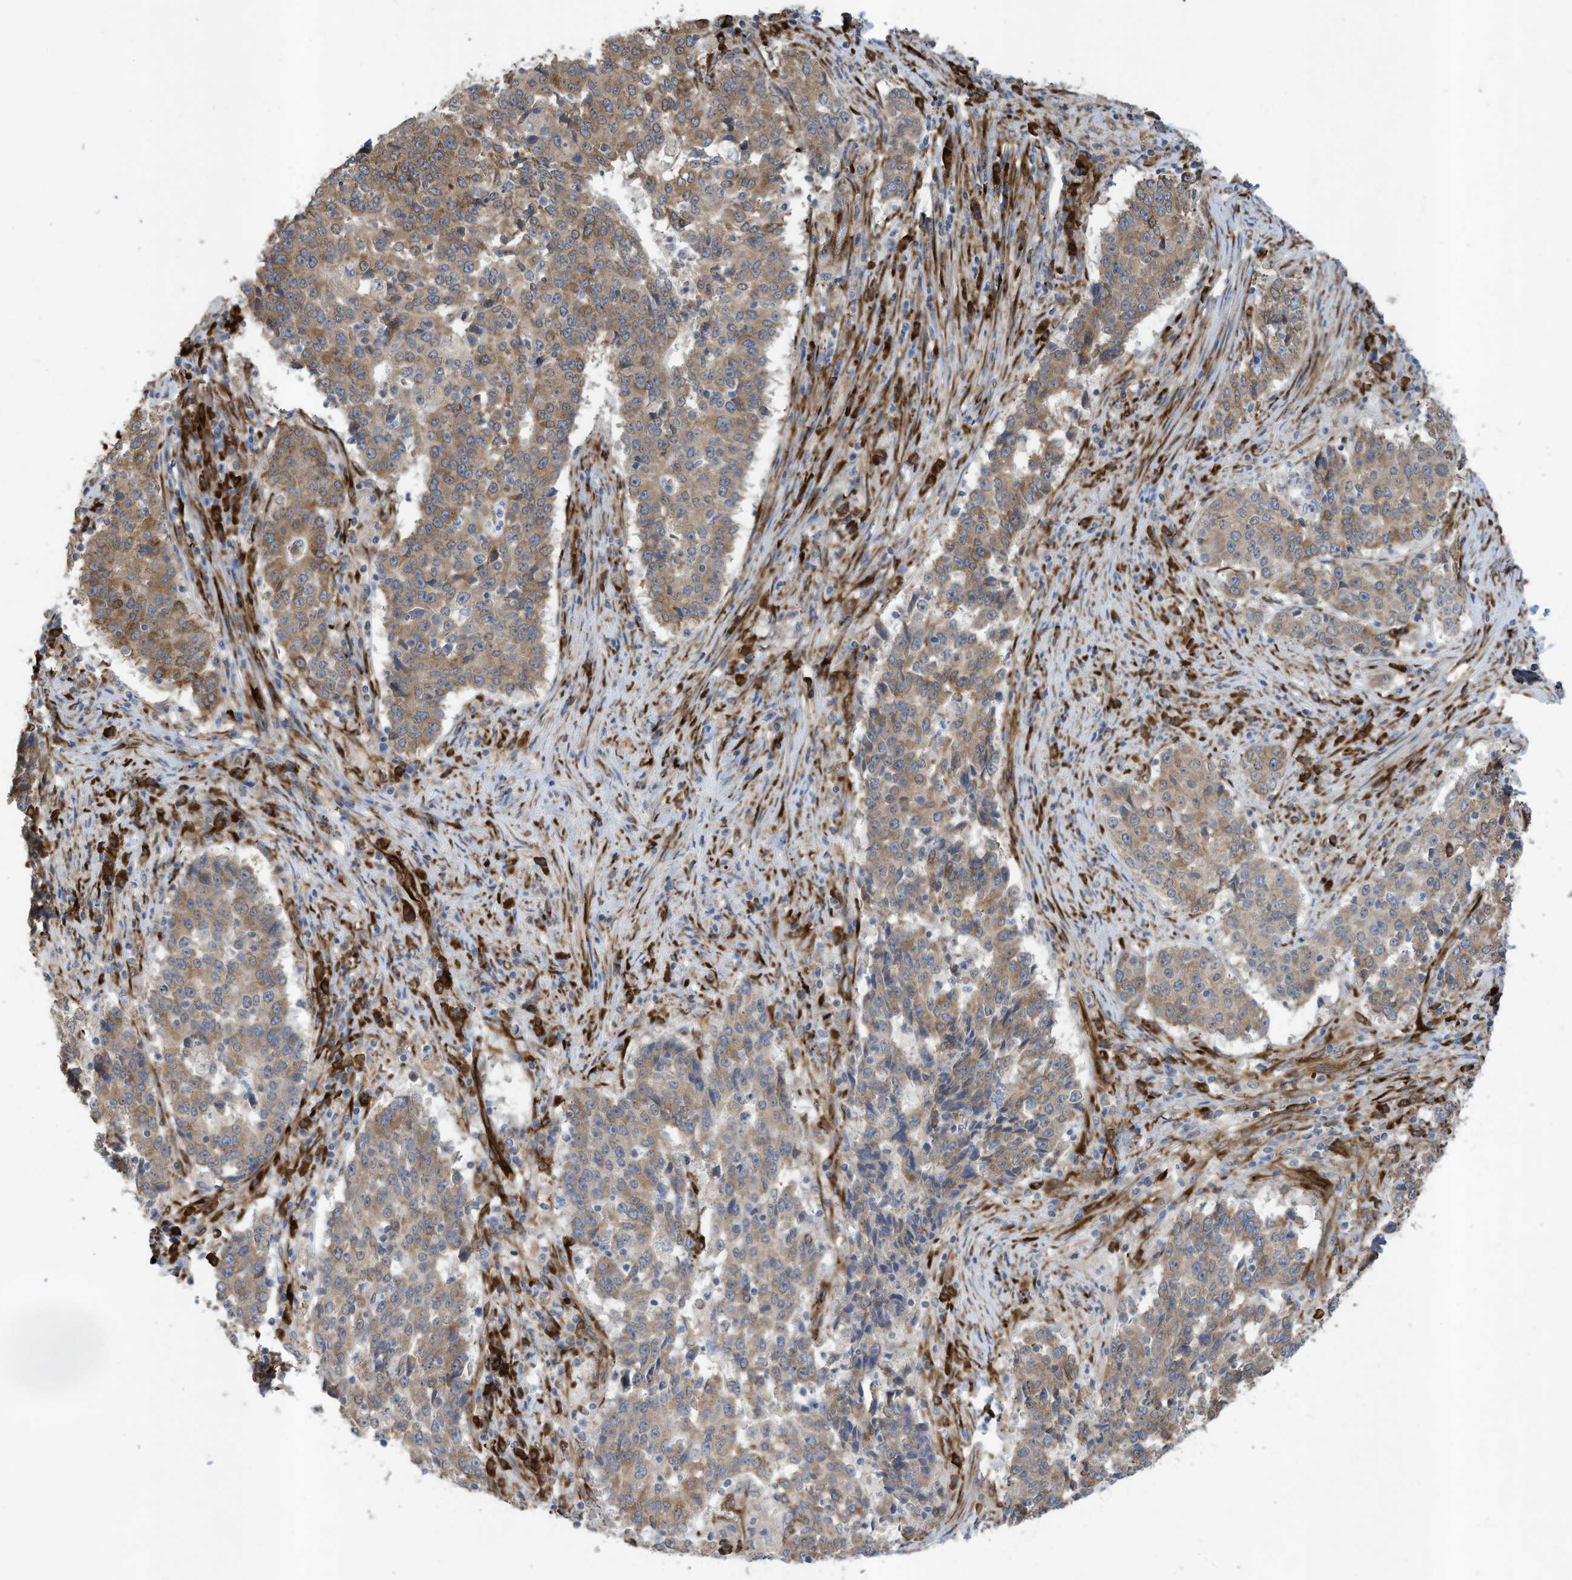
{"staining": {"intensity": "moderate", "quantity": ">75%", "location": "cytoplasmic/membranous"}, "tissue": "stomach cancer", "cell_type": "Tumor cells", "image_type": "cancer", "snomed": [{"axis": "morphology", "description": "Adenocarcinoma, NOS"}, {"axis": "topography", "description": "Stomach"}], "caption": "Immunohistochemistry (DAB) staining of adenocarcinoma (stomach) exhibits moderate cytoplasmic/membranous protein positivity in about >75% of tumor cells. The protein is shown in brown color, while the nuclei are stained blue.", "gene": "ZBTB45", "patient": {"sex": "male", "age": 59}}